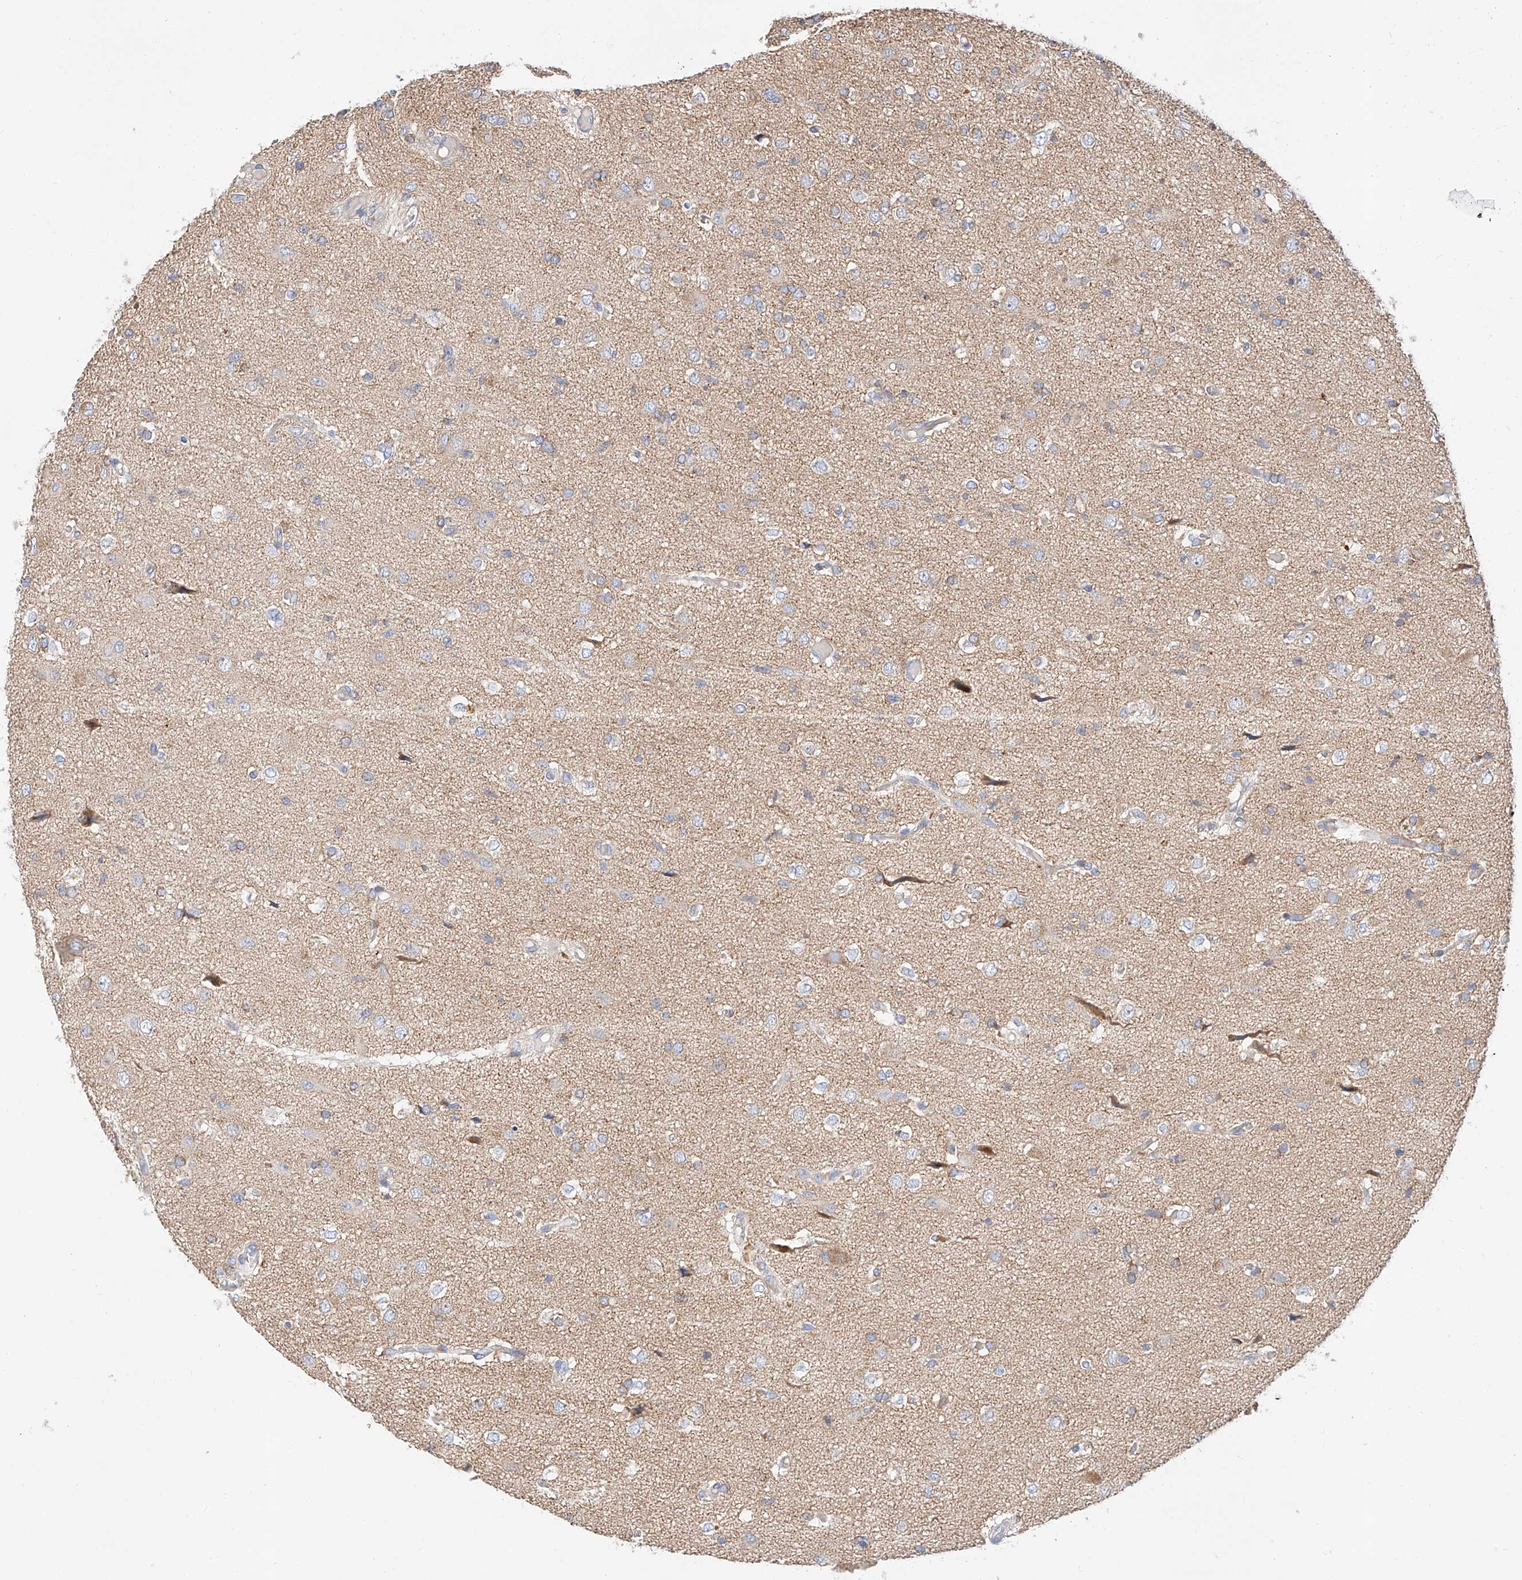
{"staining": {"intensity": "negative", "quantity": "none", "location": "none"}, "tissue": "glioma", "cell_type": "Tumor cells", "image_type": "cancer", "snomed": [{"axis": "morphology", "description": "Glioma, malignant, High grade"}, {"axis": "topography", "description": "Brain"}], "caption": "IHC micrograph of glioma stained for a protein (brown), which exhibits no positivity in tumor cells.", "gene": "GLMN", "patient": {"sex": "female", "age": 59}}